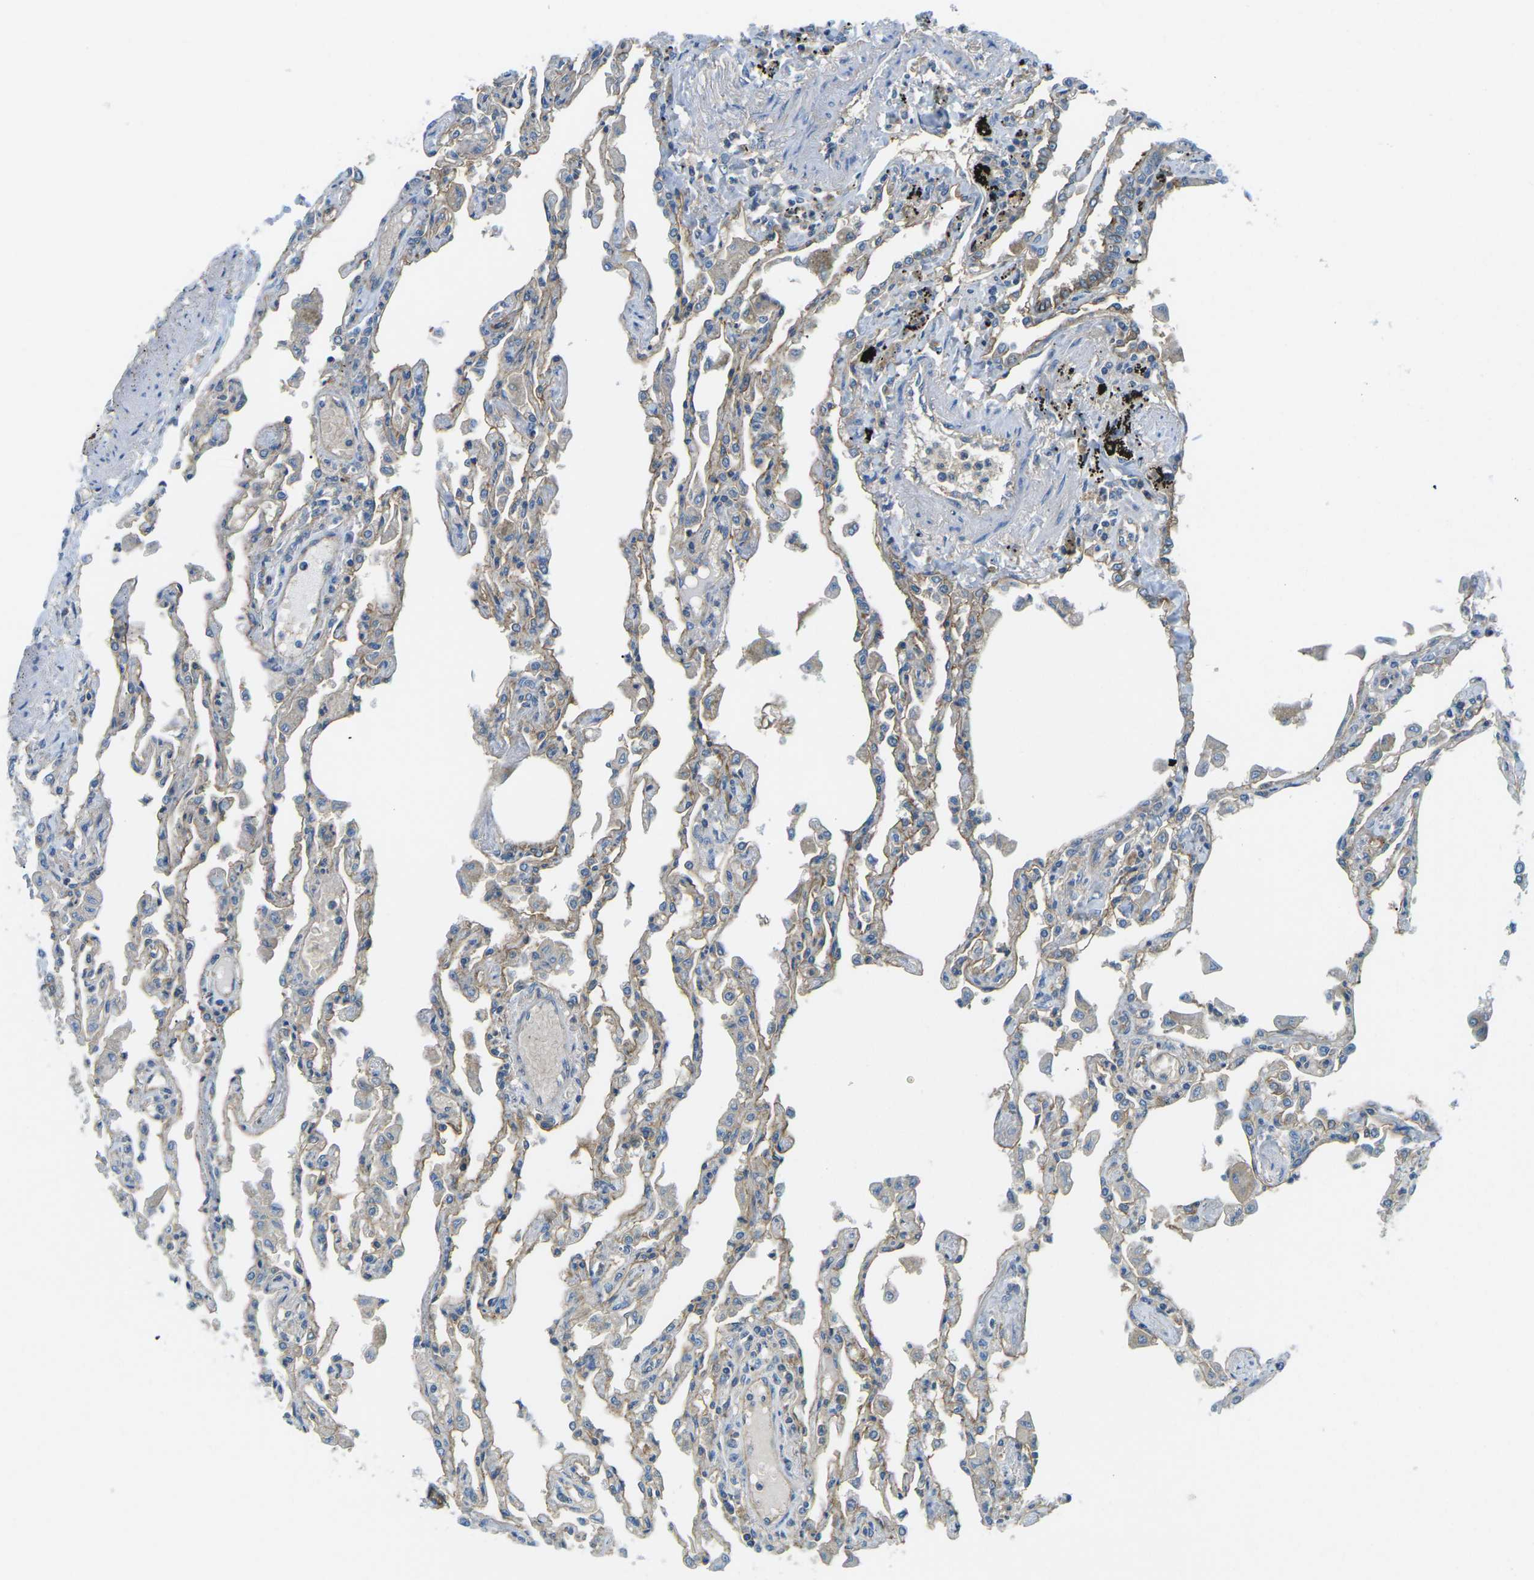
{"staining": {"intensity": "weak", "quantity": ">75%", "location": "cytoplasmic/membranous"}, "tissue": "lung", "cell_type": "Alveolar cells", "image_type": "normal", "snomed": [{"axis": "morphology", "description": "Normal tissue, NOS"}, {"axis": "topography", "description": "Bronchus"}, {"axis": "topography", "description": "Lung"}], "caption": "Lung stained for a protein shows weak cytoplasmic/membranous positivity in alveolar cells.", "gene": "CD47", "patient": {"sex": "female", "age": 49}}